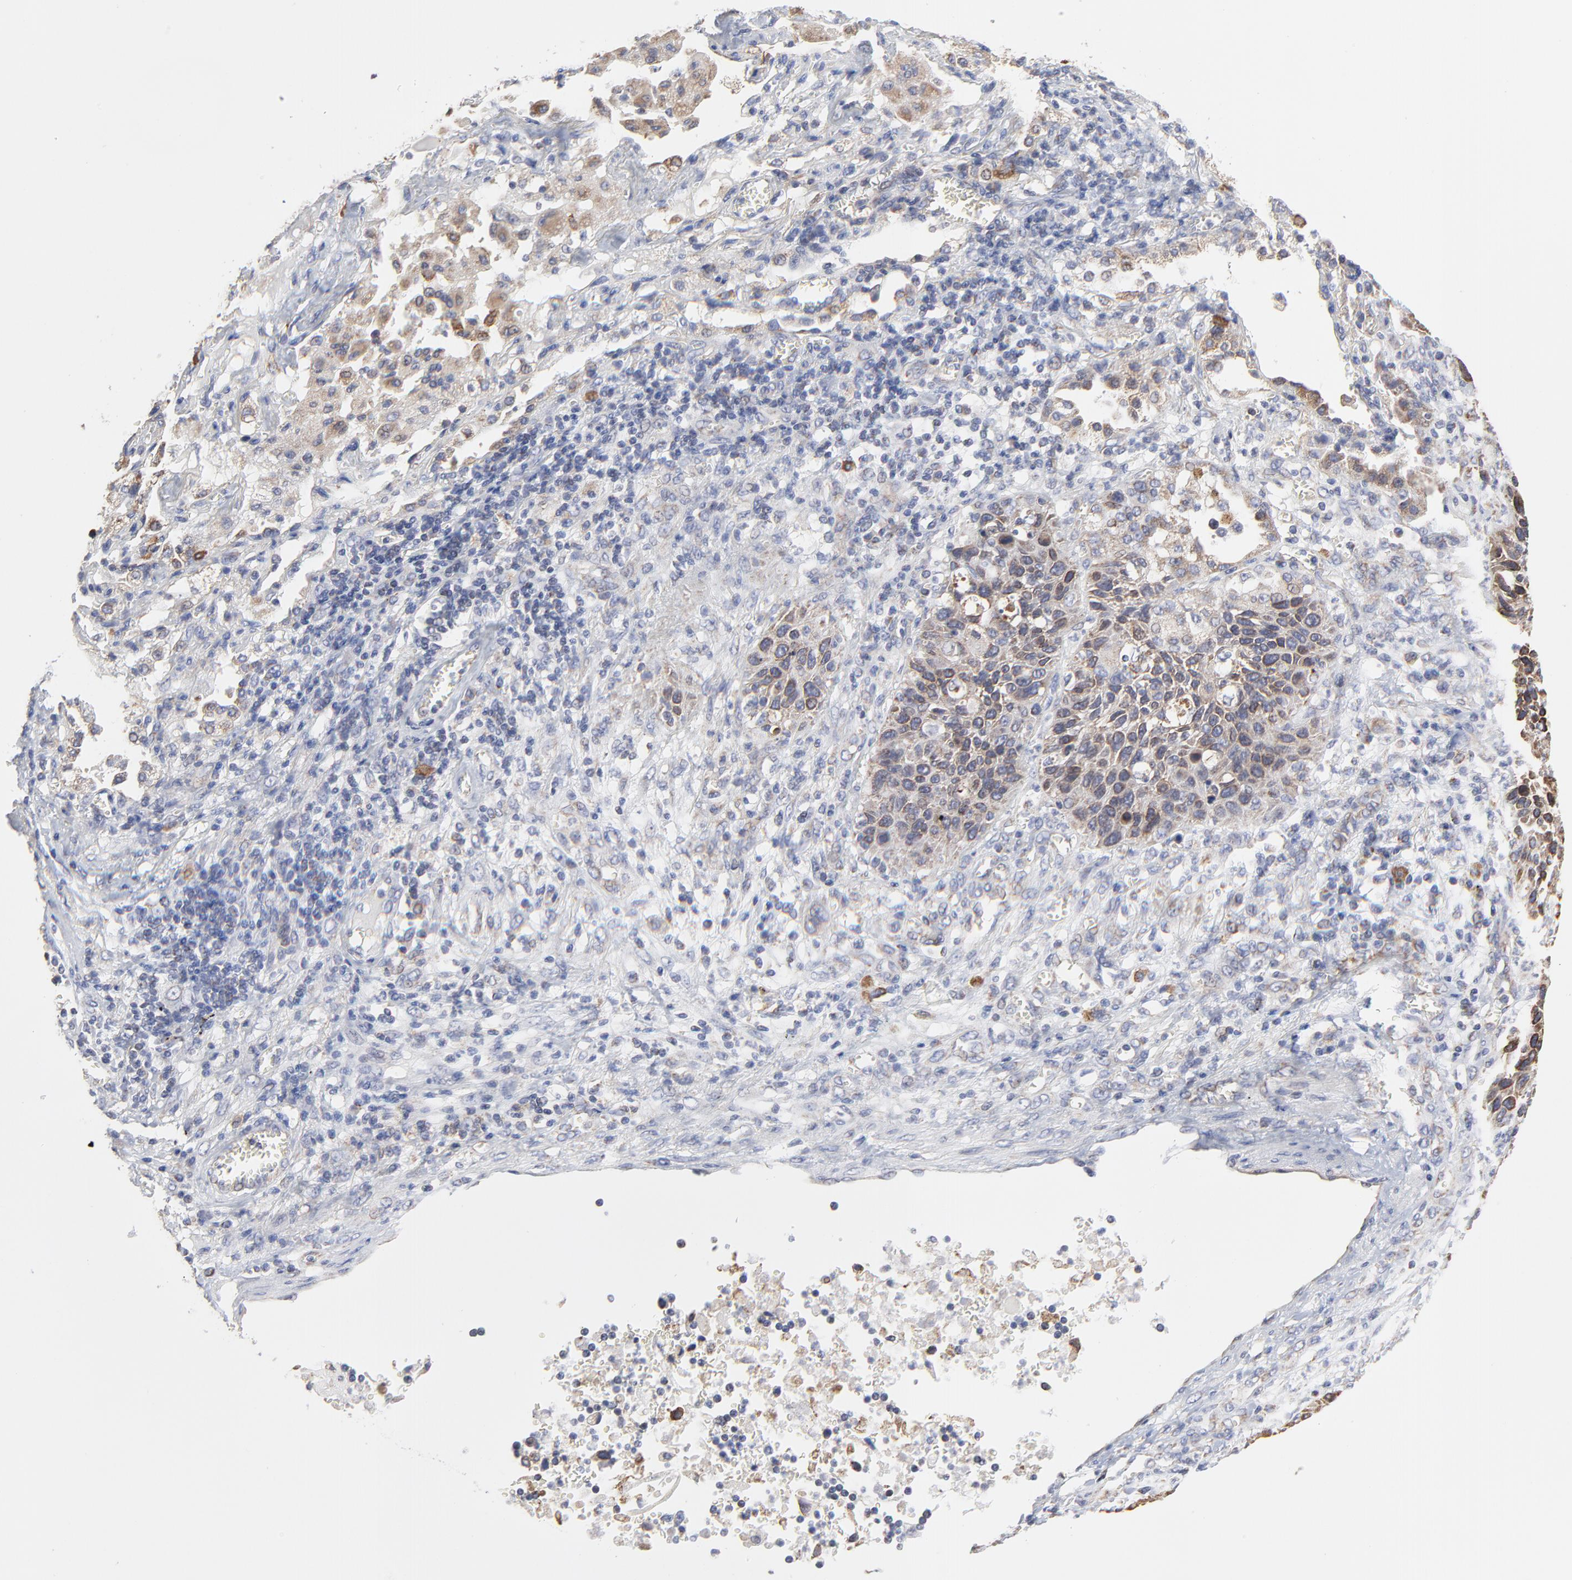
{"staining": {"intensity": "negative", "quantity": "none", "location": "none"}, "tissue": "lung cancer", "cell_type": "Tumor cells", "image_type": "cancer", "snomed": [{"axis": "morphology", "description": "Squamous cell carcinoma, NOS"}, {"axis": "topography", "description": "Lung"}], "caption": "Human lung cancer (squamous cell carcinoma) stained for a protein using immunohistochemistry (IHC) reveals no expression in tumor cells.", "gene": "ZNF550", "patient": {"sex": "female", "age": 76}}